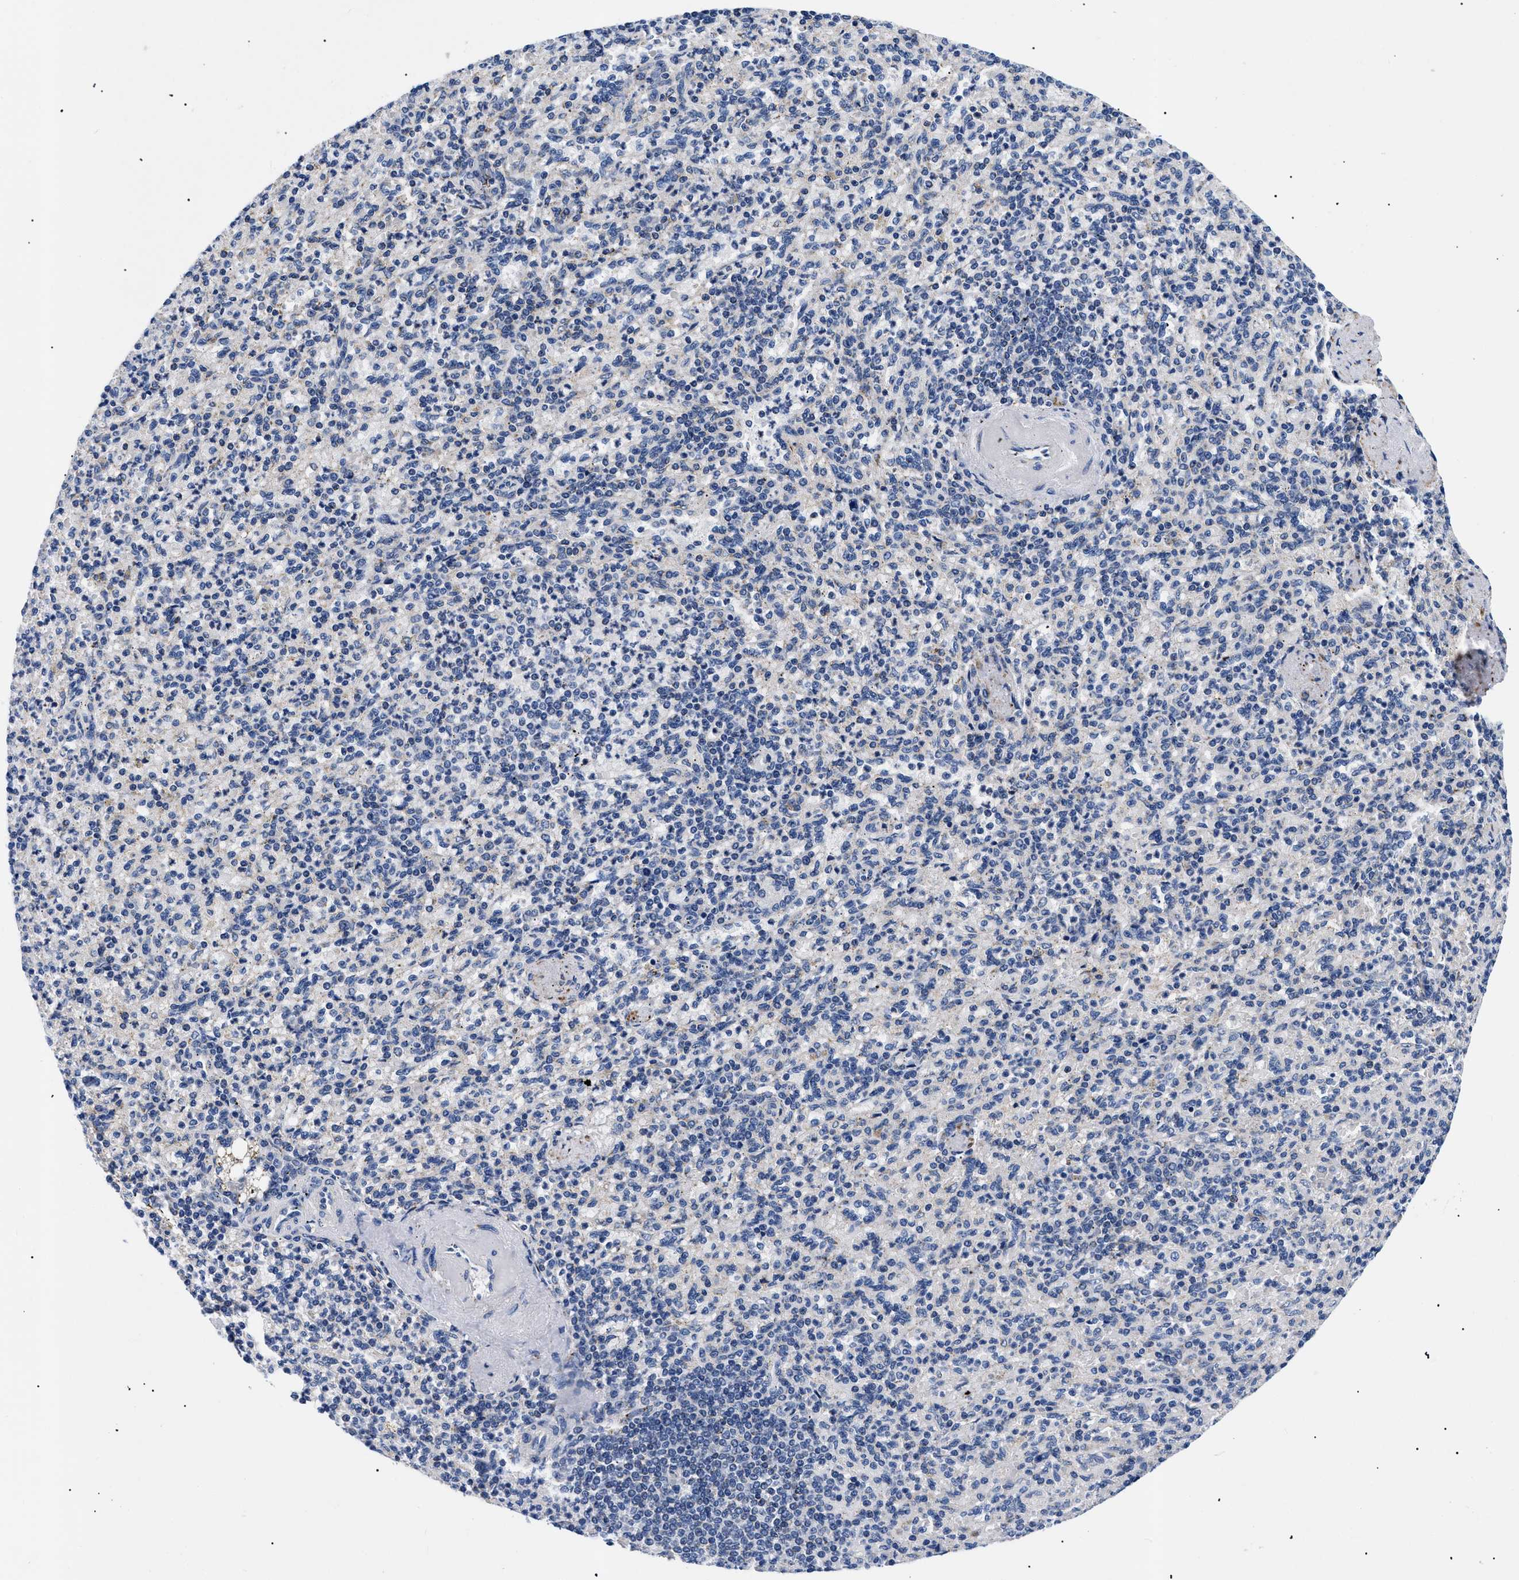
{"staining": {"intensity": "weak", "quantity": "<25%", "location": "cytoplasmic/membranous"}, "tissue": "spleen", "cell_type": "Cells in red pulp", "image_type": "normal", "snomed": [{"axis": "morphology", "description": "Normal tissue, NOS"}, {"axis": "topography", "description": "Spleen"}], "caption": "Immunohistochemistry photomicrograph of normal spleen: spleen stained with DAB shows no significant protein expression in cells in red pulp.", "gene": "GPR149", "patient": {"sex": "female", "age": 74}}